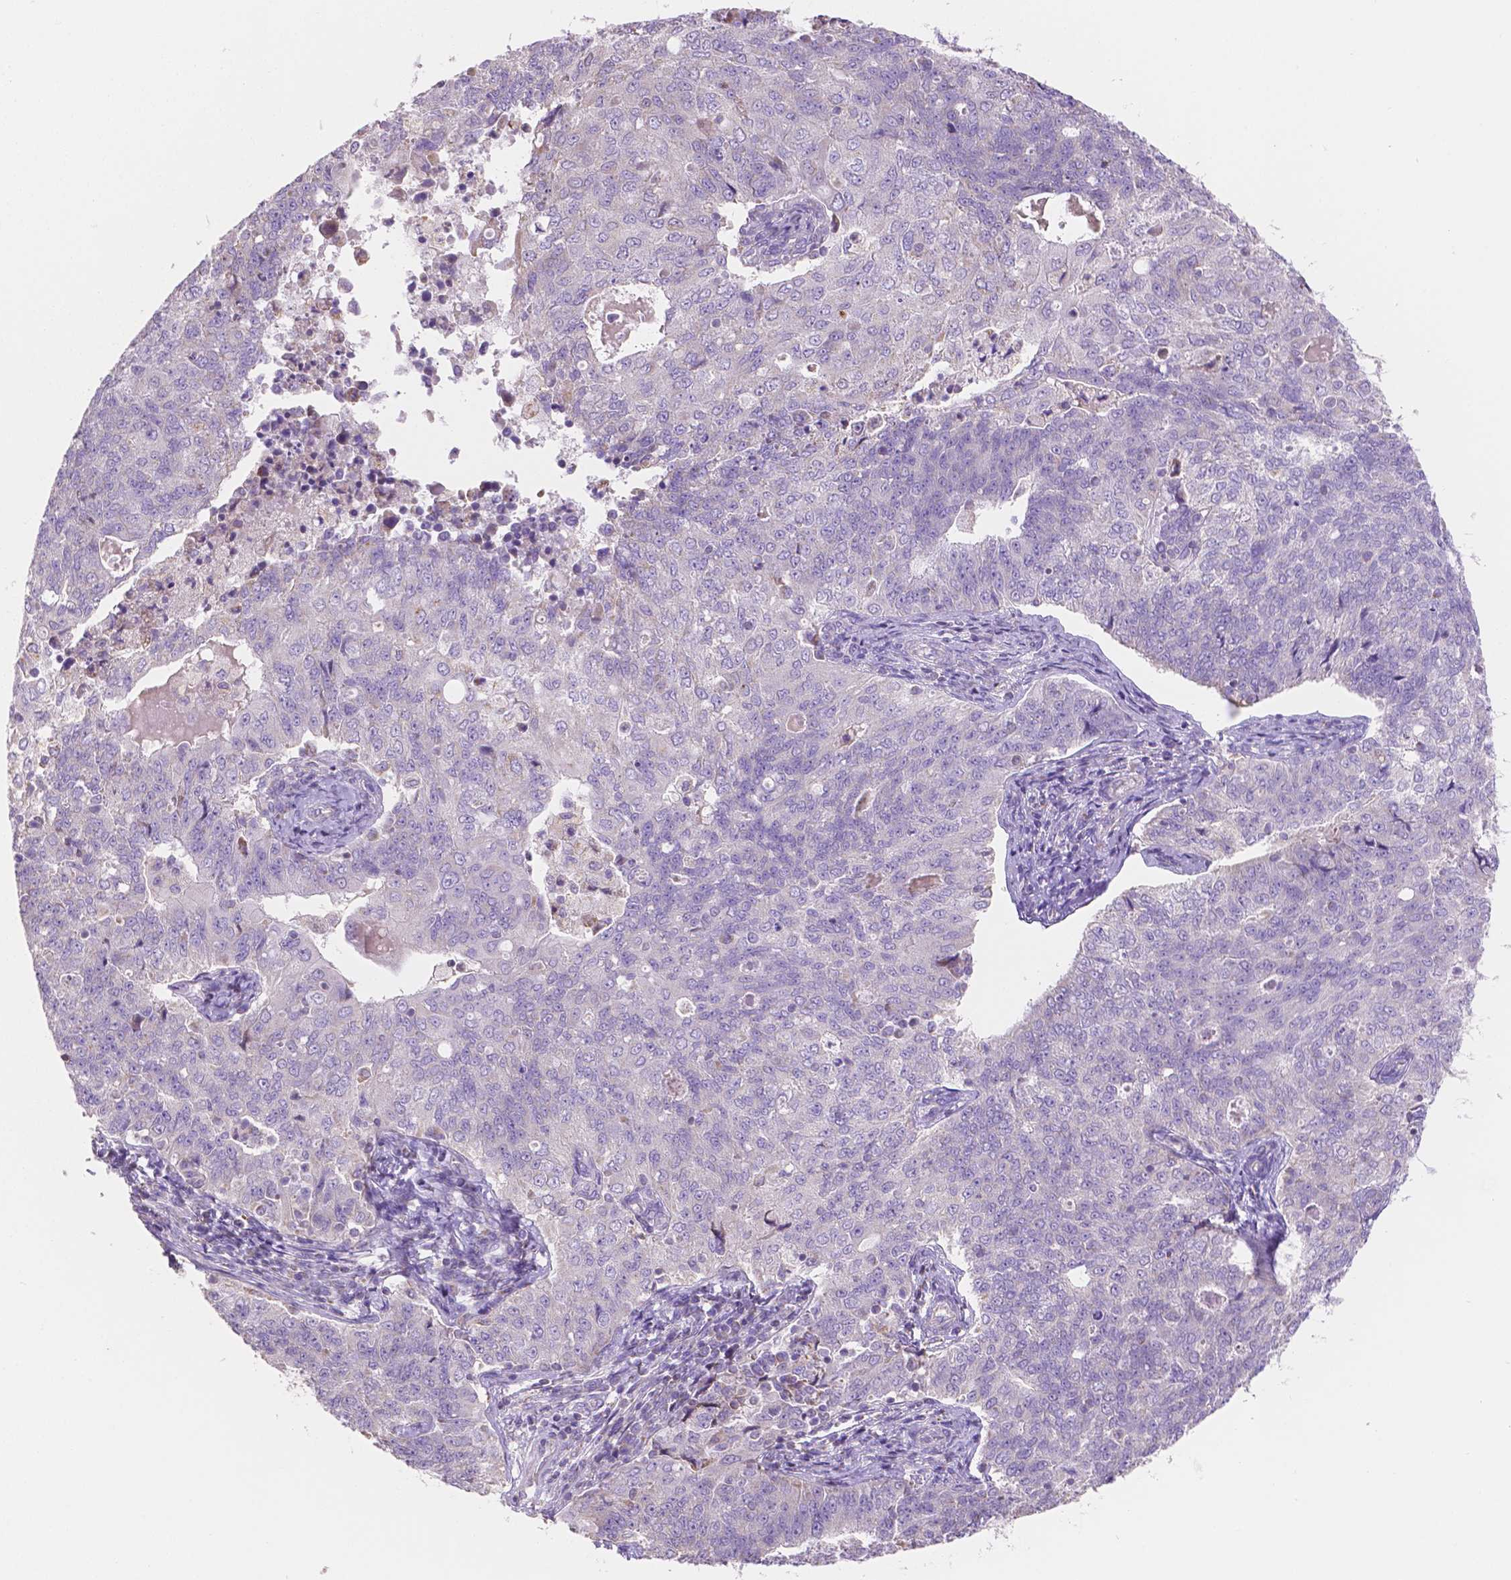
{"staining": {"intensity": "negative", "quantity": "none", "location": "none"}, "tissue": "endometrial cancer", "cell_type": "Tumor cells", "image_type": "cancer", "snomed": [{"axis": "morphology", "description": "Adenocarcinoma, NOS"}, {"axis": "topography", "description": "Endometrium"}], "caption": "The image demonstrates no staining of tumor cells in endometrial cancer. (IHC, brightfield microscopy, high magnification).", "gene": "TMEM130", "patient": {"sex": "female", "age": 43}}